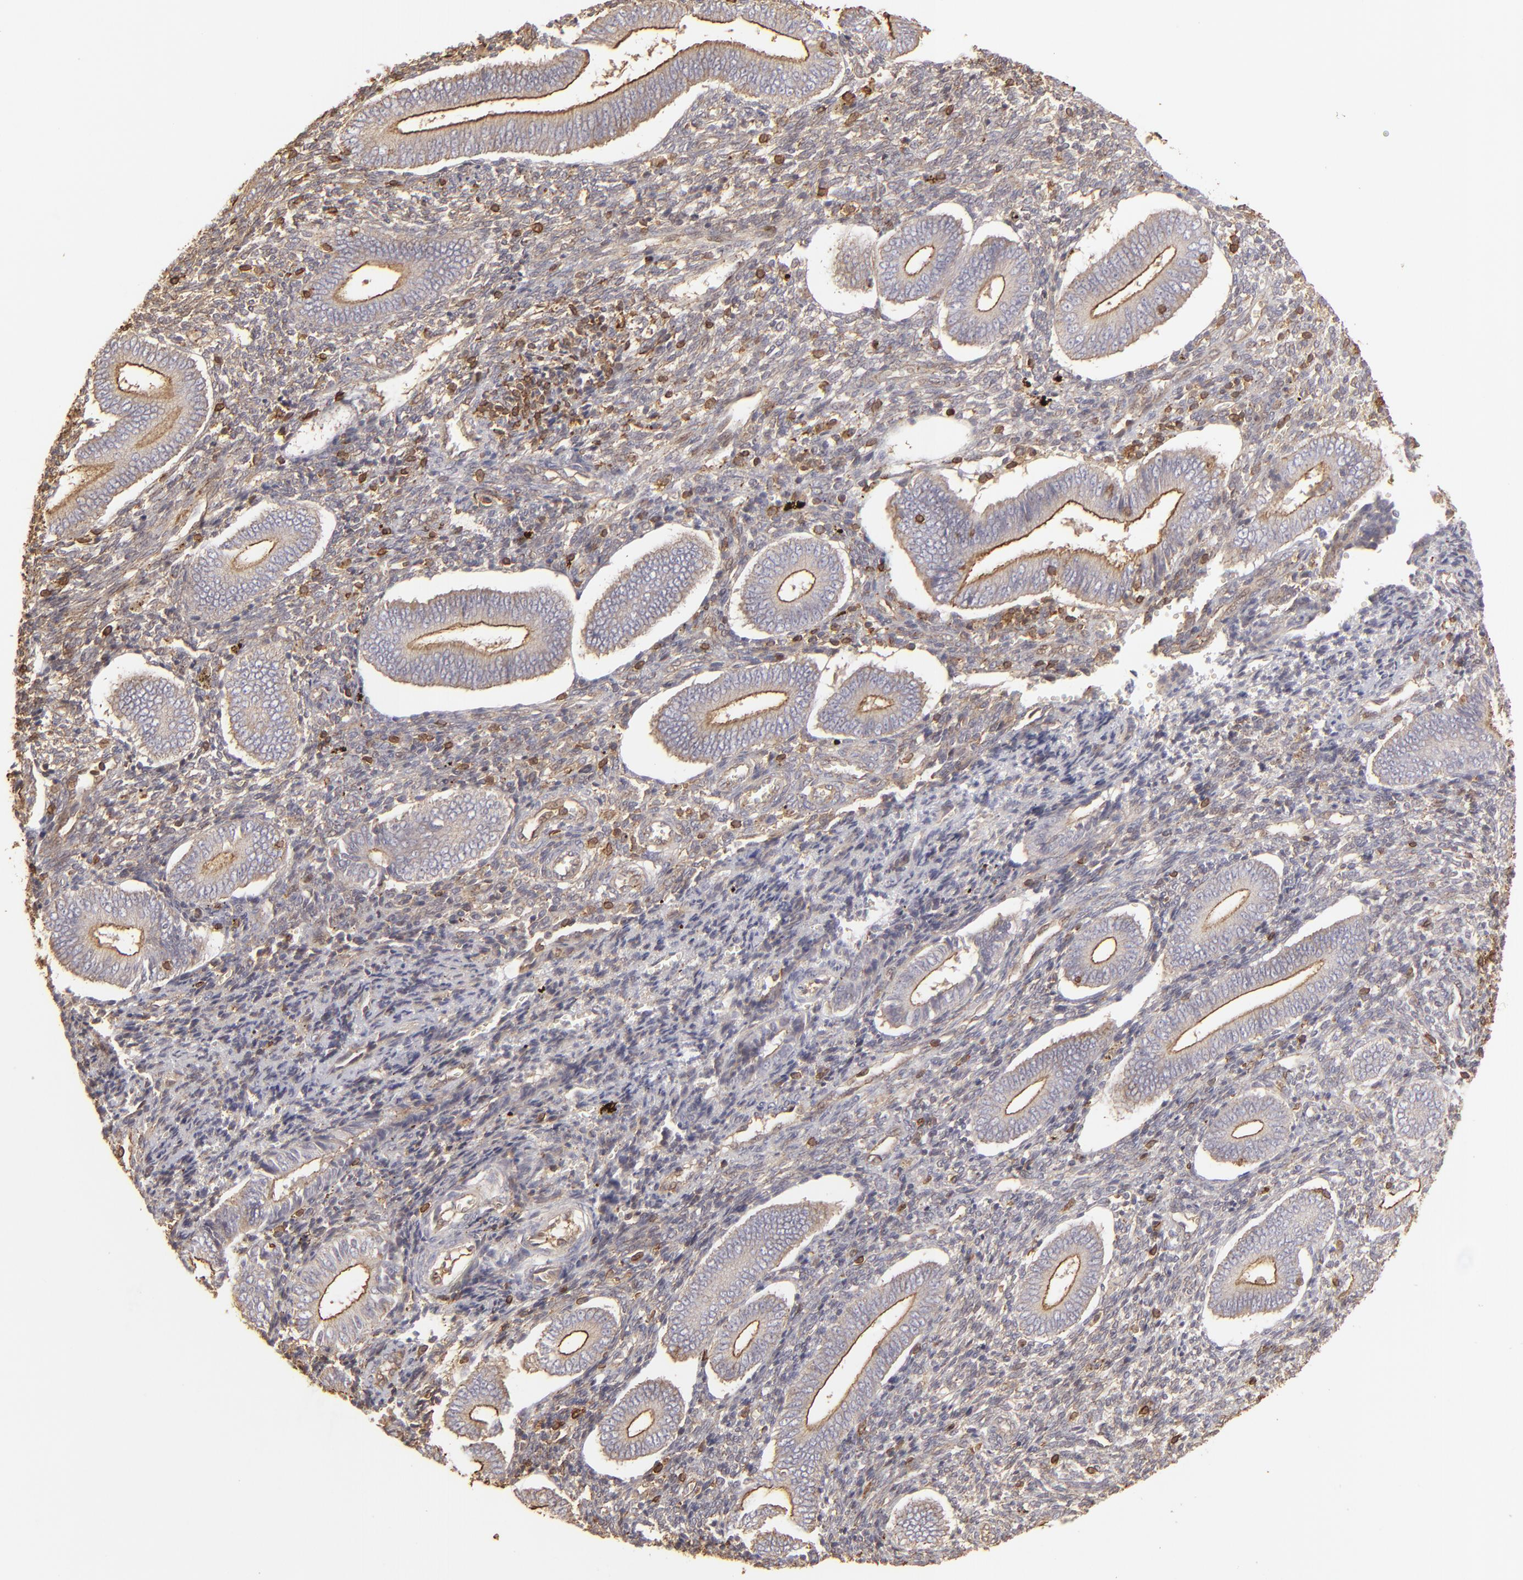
{"staining": {"intensity": "weak", "quantity": "<25%", "location": "cytoplasmic/membranous"}, "tissue": "endometrium", "cell_type": "Cells in endometrial stroma", "image_type": "normal", "snomed": [{"axis": "morphology", "description": "Normal tissue, NOS"}, {"axis": "topography", "description": "Uterus"}, {"axis": "topography", "description": "Endometrium"}], "caption": "A histopathology image of endometrium stained for a protein displays no brown staining in cells in endometrial stroma.", "gene": "ACTB", "patient": {"sex": "female", "age": 33}}